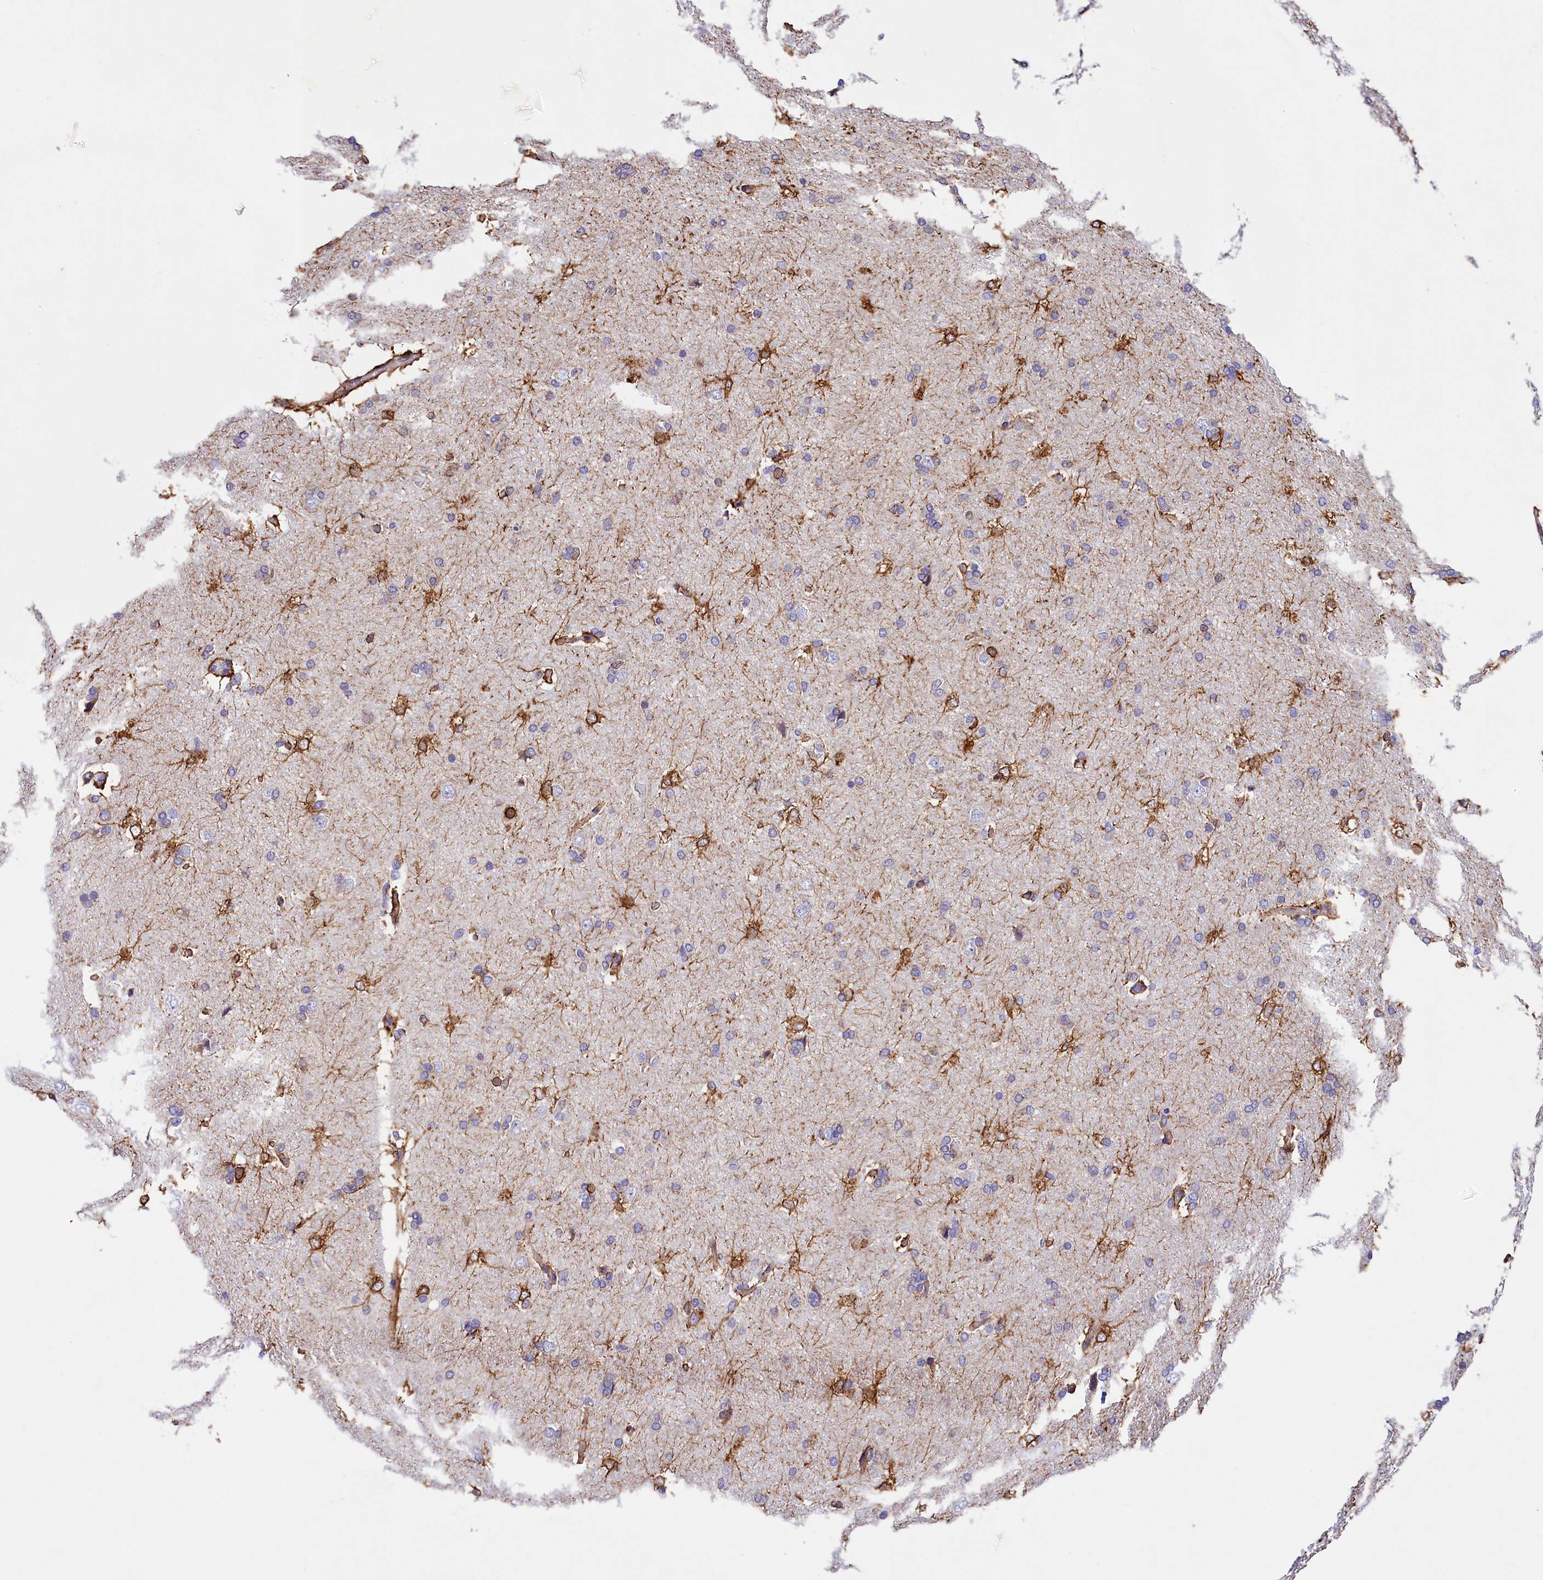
{"staining": {"intensity": "moderate", "quantity": "<25%", "location": "cytoplasmic/membranous"}, "tissue": "cerebral cortex", "cell_type": "Endothelial cells", "image_type": "normal", "snomed": [{"axis": "morphology", "description": "Normal tissue, NOS"}, {"axis": "topography", "description": "Cerebral cortex"}], "caption": "The histopathology image shows immunohistochemical staining of unremarkable cerebral cortex. There is moderate cytoplasmic/membranous expression is seen in about <25% of endothelial cells. Using DAB (3,3'-diaminobenzidine) (brown) and hematoxylin (blue) stains, captured at high magnification using brightfield microscopy.", "gene": "ITGA1", "patient": {"sex": "male", "age": 62}}